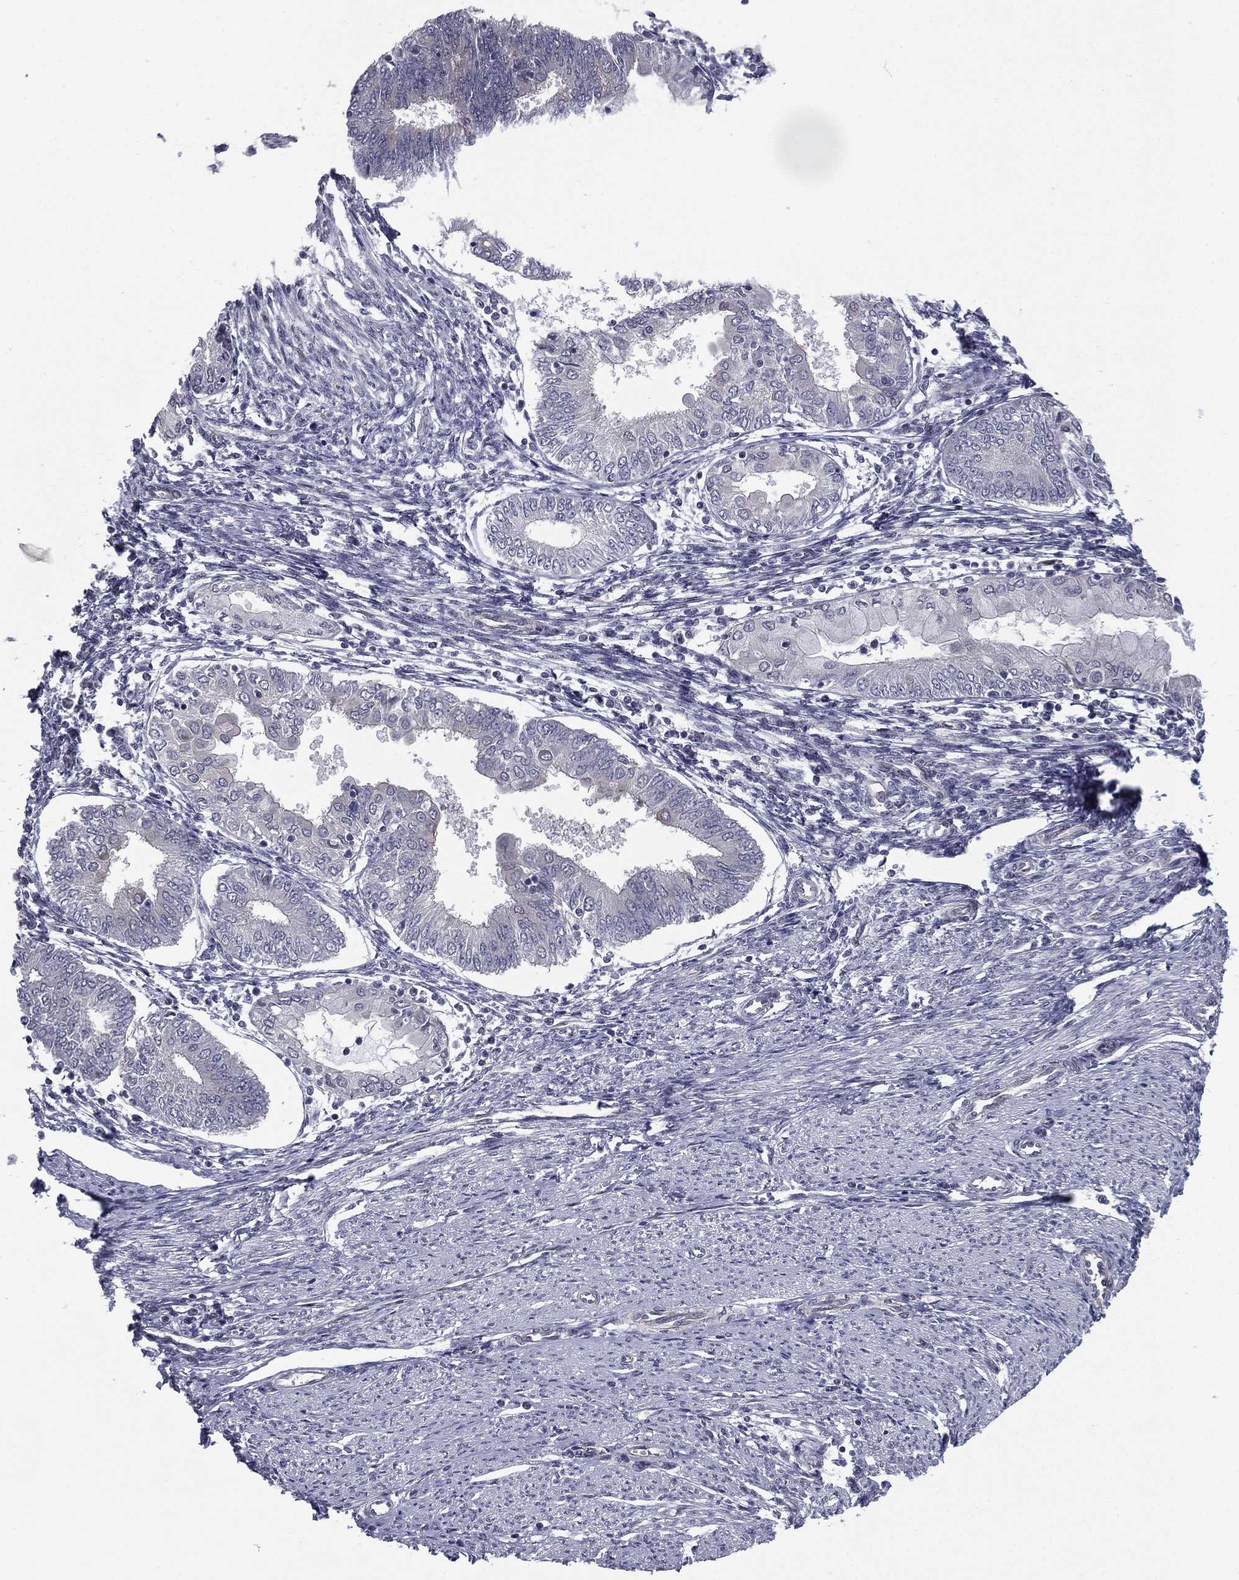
{"staining": {"intensity": "negative", "quantity": "none", "location": "none"}, "tissue": "endometrial cancer", "cell_type": "Tumor cells", "image_type": "cancer", "snomed": [{"axis": "morphology", "description": "Adenocarcinoma, NOS"}, {"axis": "topography", "description": "Endometrium"}], "caption": "DAB (3,3'-diaminobenzidine) immunohistochemical staining of human endometrial cancer shows no significant positivity in tumor cells.", "gene": "ACTRT2", "patient": {"sex": "female", "age": 68}}